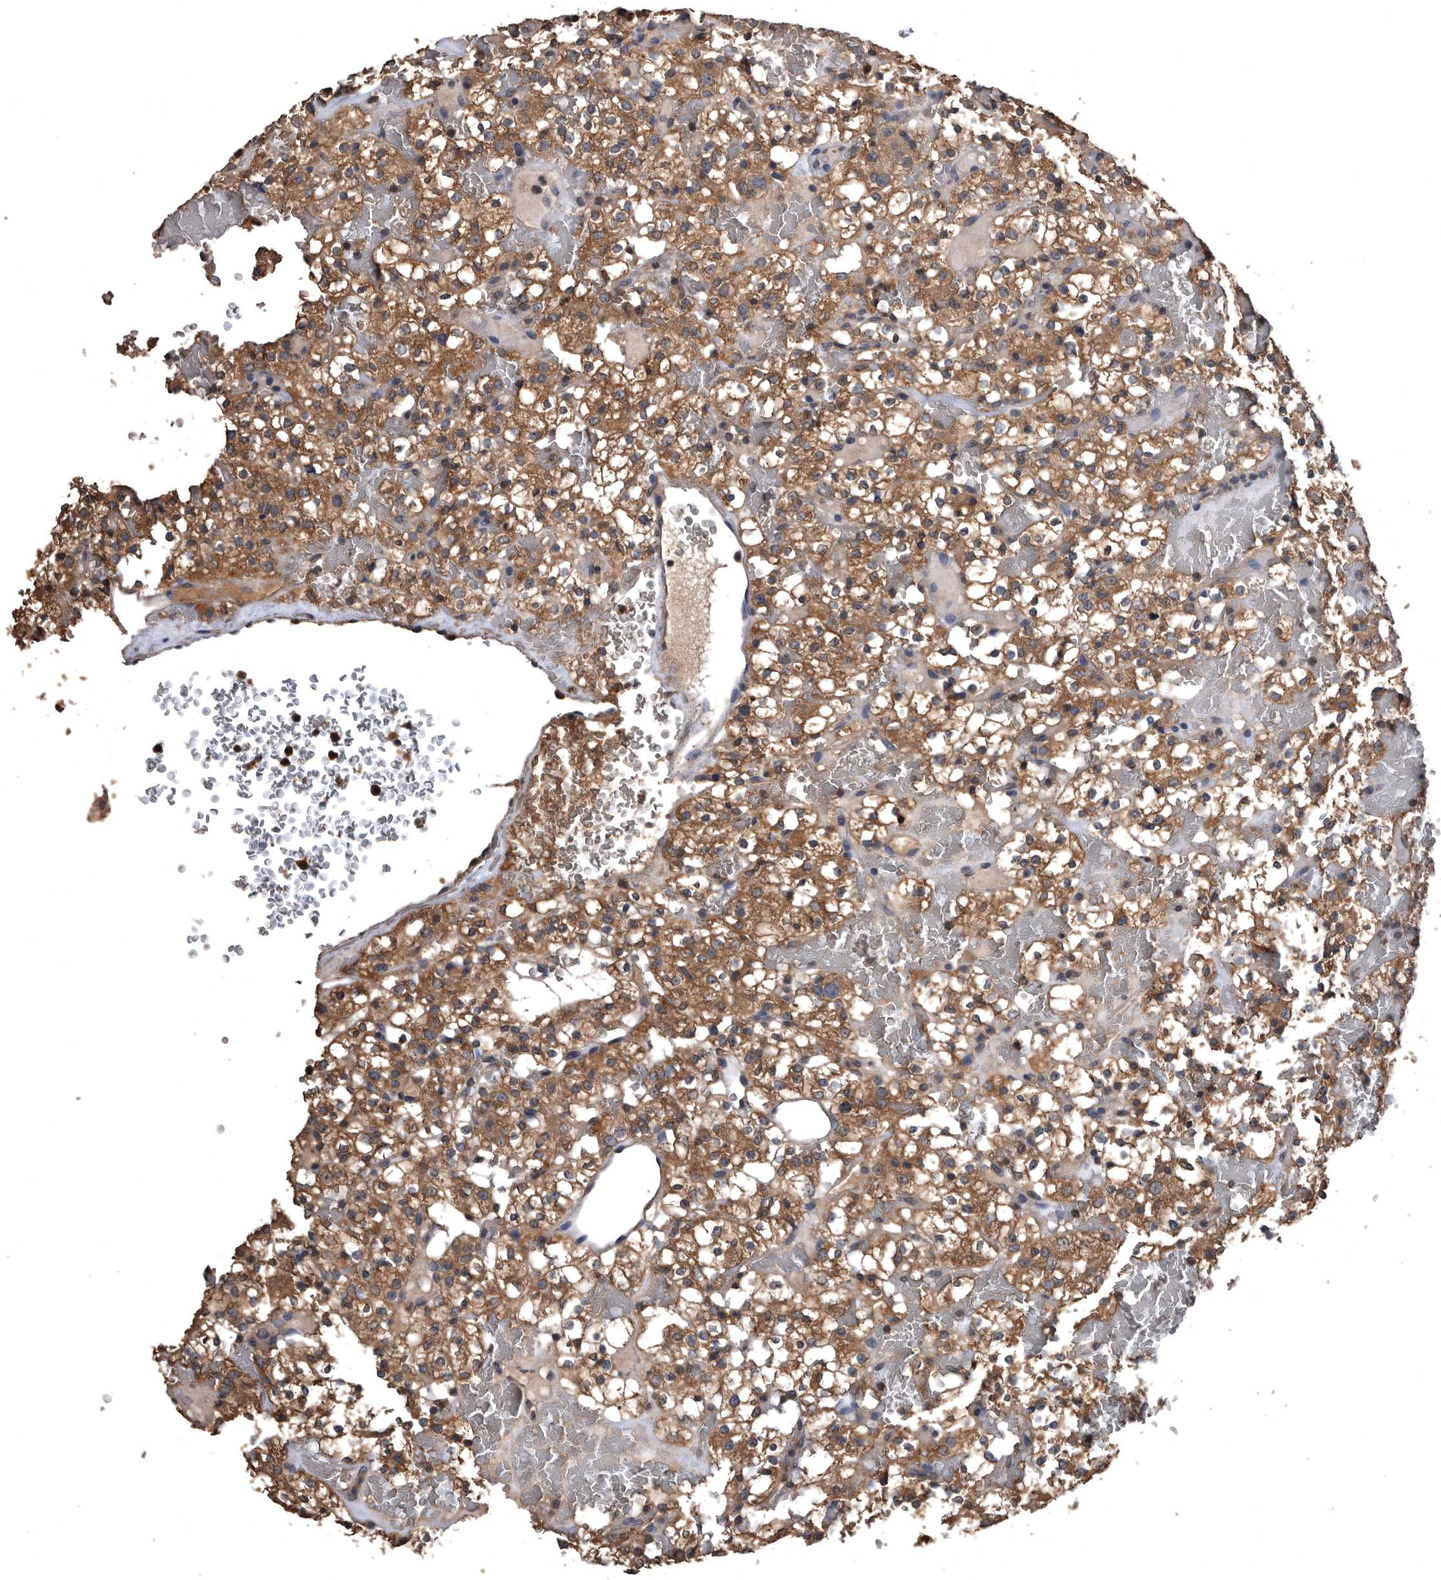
{"staining": {"intensity": "strong", "quantity": ">75%", "location": "cytoplasmic/membranous"}, "tissue": "renal cancer", "cell_type": "Tumor cells", "image_type": "cancer", "snomed": [{"axis": "morphology", "description": "Normal tissue, NOS"}, {"axis": "morphology", "description": "Adenocarcinoma, NOS"}, {"axis": "topography", "description": "Kidney"}], "caption": "Tumor cells display high levels of strong cytoplasmic/membranous expression in approximately >75% of cells in human renal adenocarcinoma.", "gene": "NRBP1", "patient": {"sex": "female", "age": 72}}